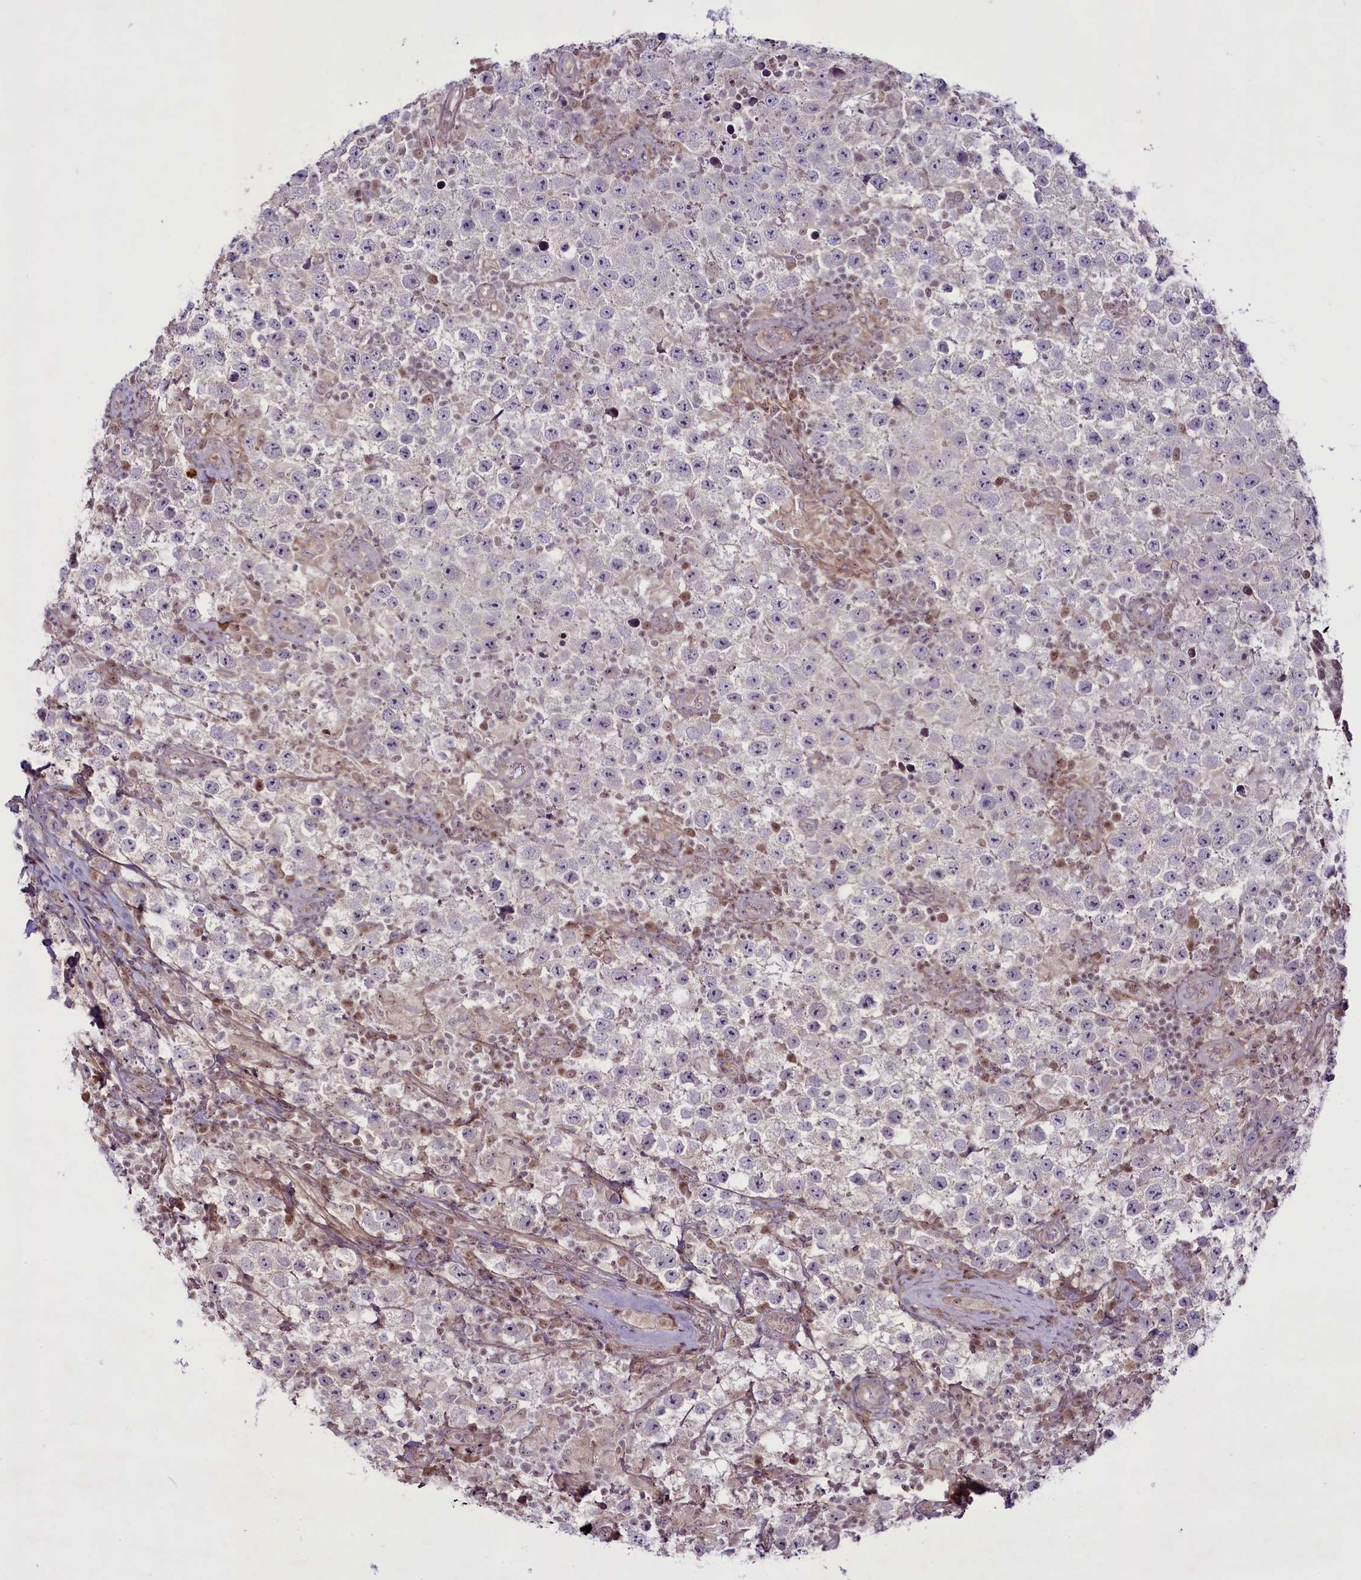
{"staining": {"intensity": "negative", "quantity": "none", "location": "none"}, "tissue": "testis cancer", "cell_type": "Tumor cells", "image_type": "cancer", "snomed": [{"axis": "morphology", "description": "Normal tissue, NOS"}, {"axis": "morphology", "description": "Urothelial carcinoma, High grade"}, {"axis": "morphology", "description": "Seminoma, NOS"}, {"axis": "morphology", "description": "Carcinoma, Embryonal, NOS"}, {"axis": "topography", "description": "Urinary bladder"}, {"axis": "topography", "description": "Testis"}], "caption": "Immunohistochemical staining of human testis cancer (embryonal carcinoma) displays no significant staining in tumor cells.", "gene": "RSBN1", "patient": {"sex": "male", "age": 41}}